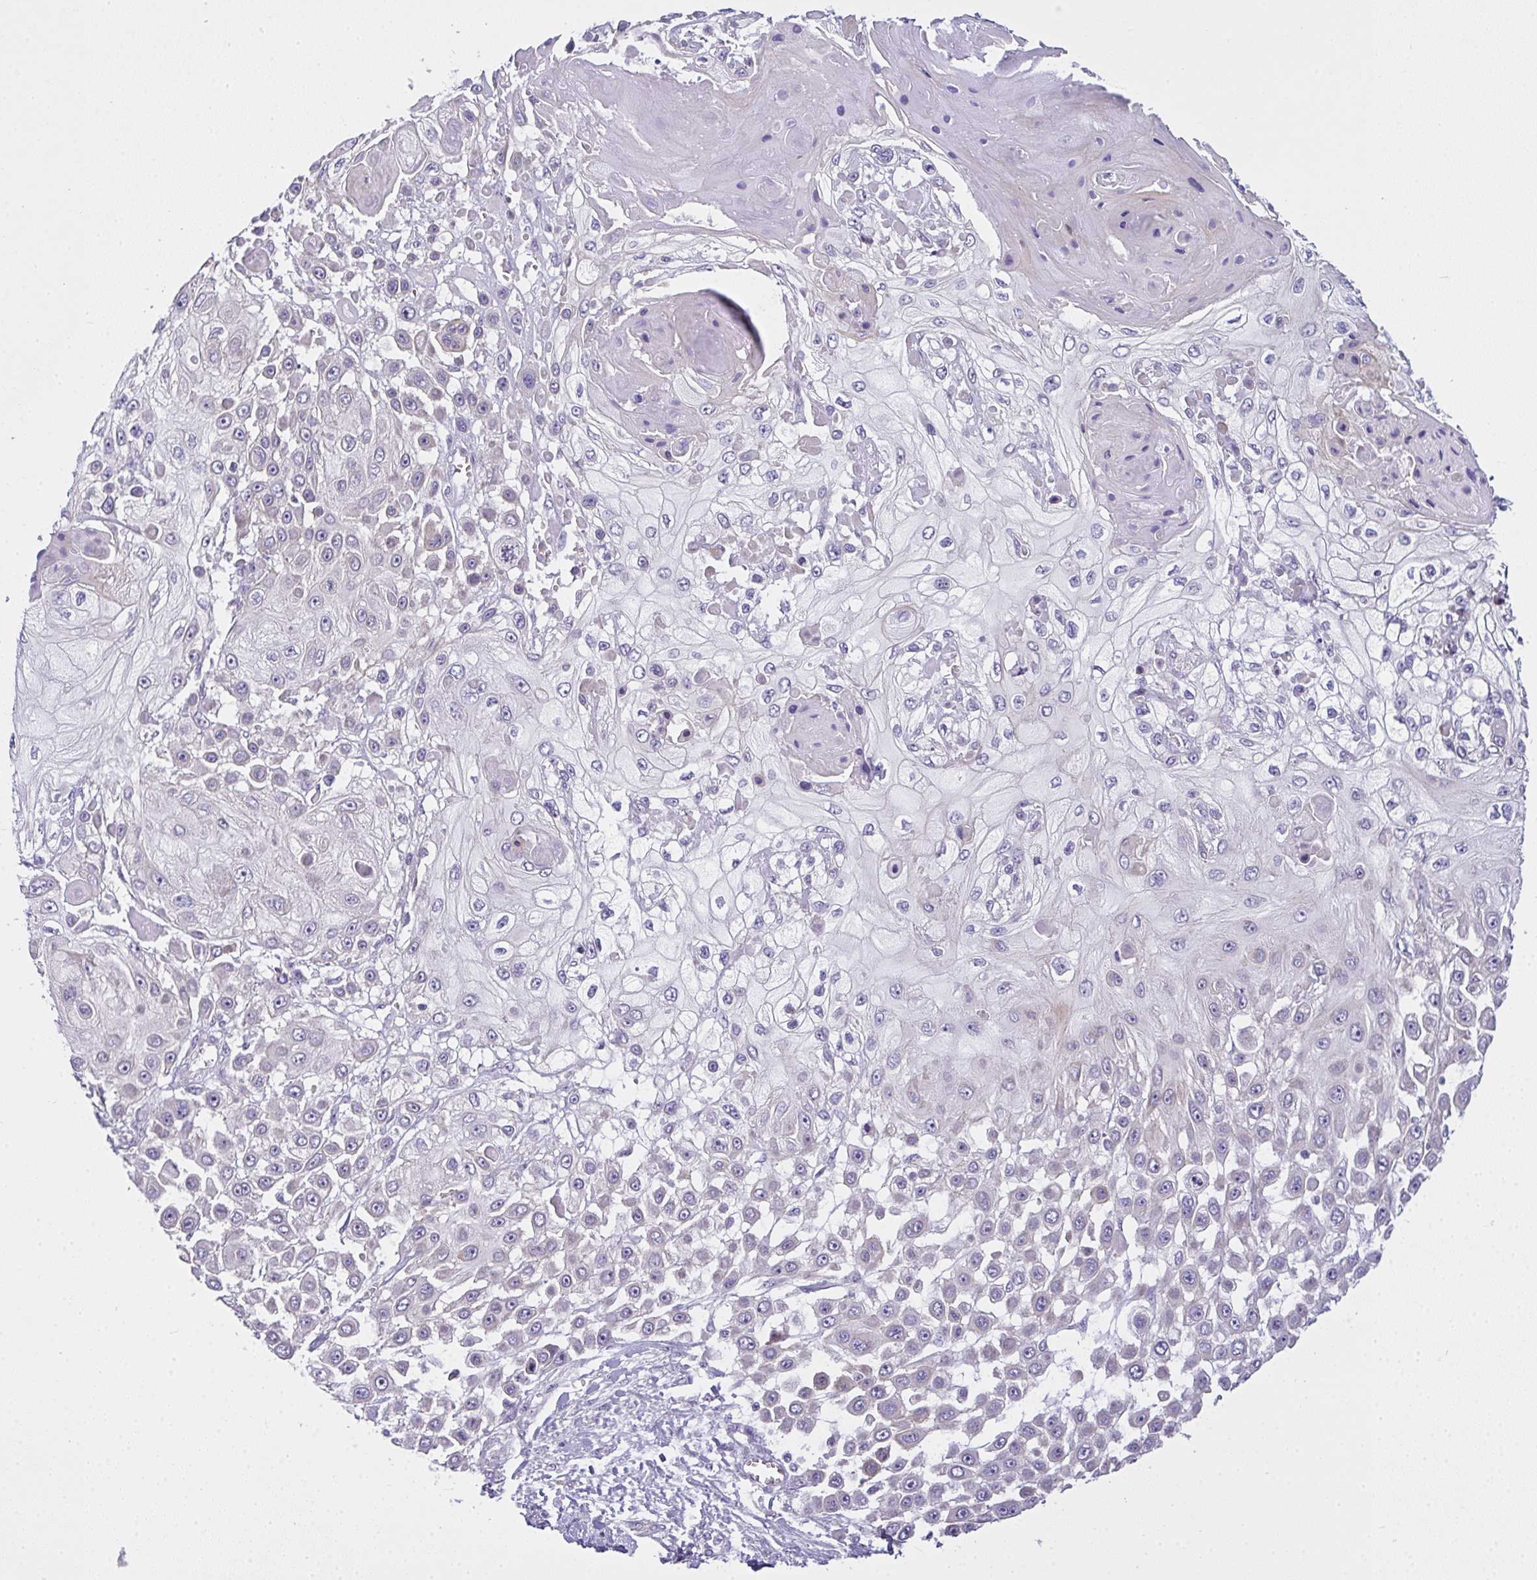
{"staining": {"intensity": "negative", "quantity": "none", "location": "none"}, "tissue": "skin cancer", "cell_type": "Tumor cells", "image_type": "cancer", "snomed": [{"axis": "morphology", "description": "Squamous cell carcinoma, NOS"}, {"axis": "topography", "description": "Skin"}], "caption": "Human squamous cell carcinoma (skin) stained for a protein using immunohistochemistry (IHC) exhibits no staining in tumor cells.", "gene": "NT5C1A", "patient": {"sex": "male", "age": 67}}